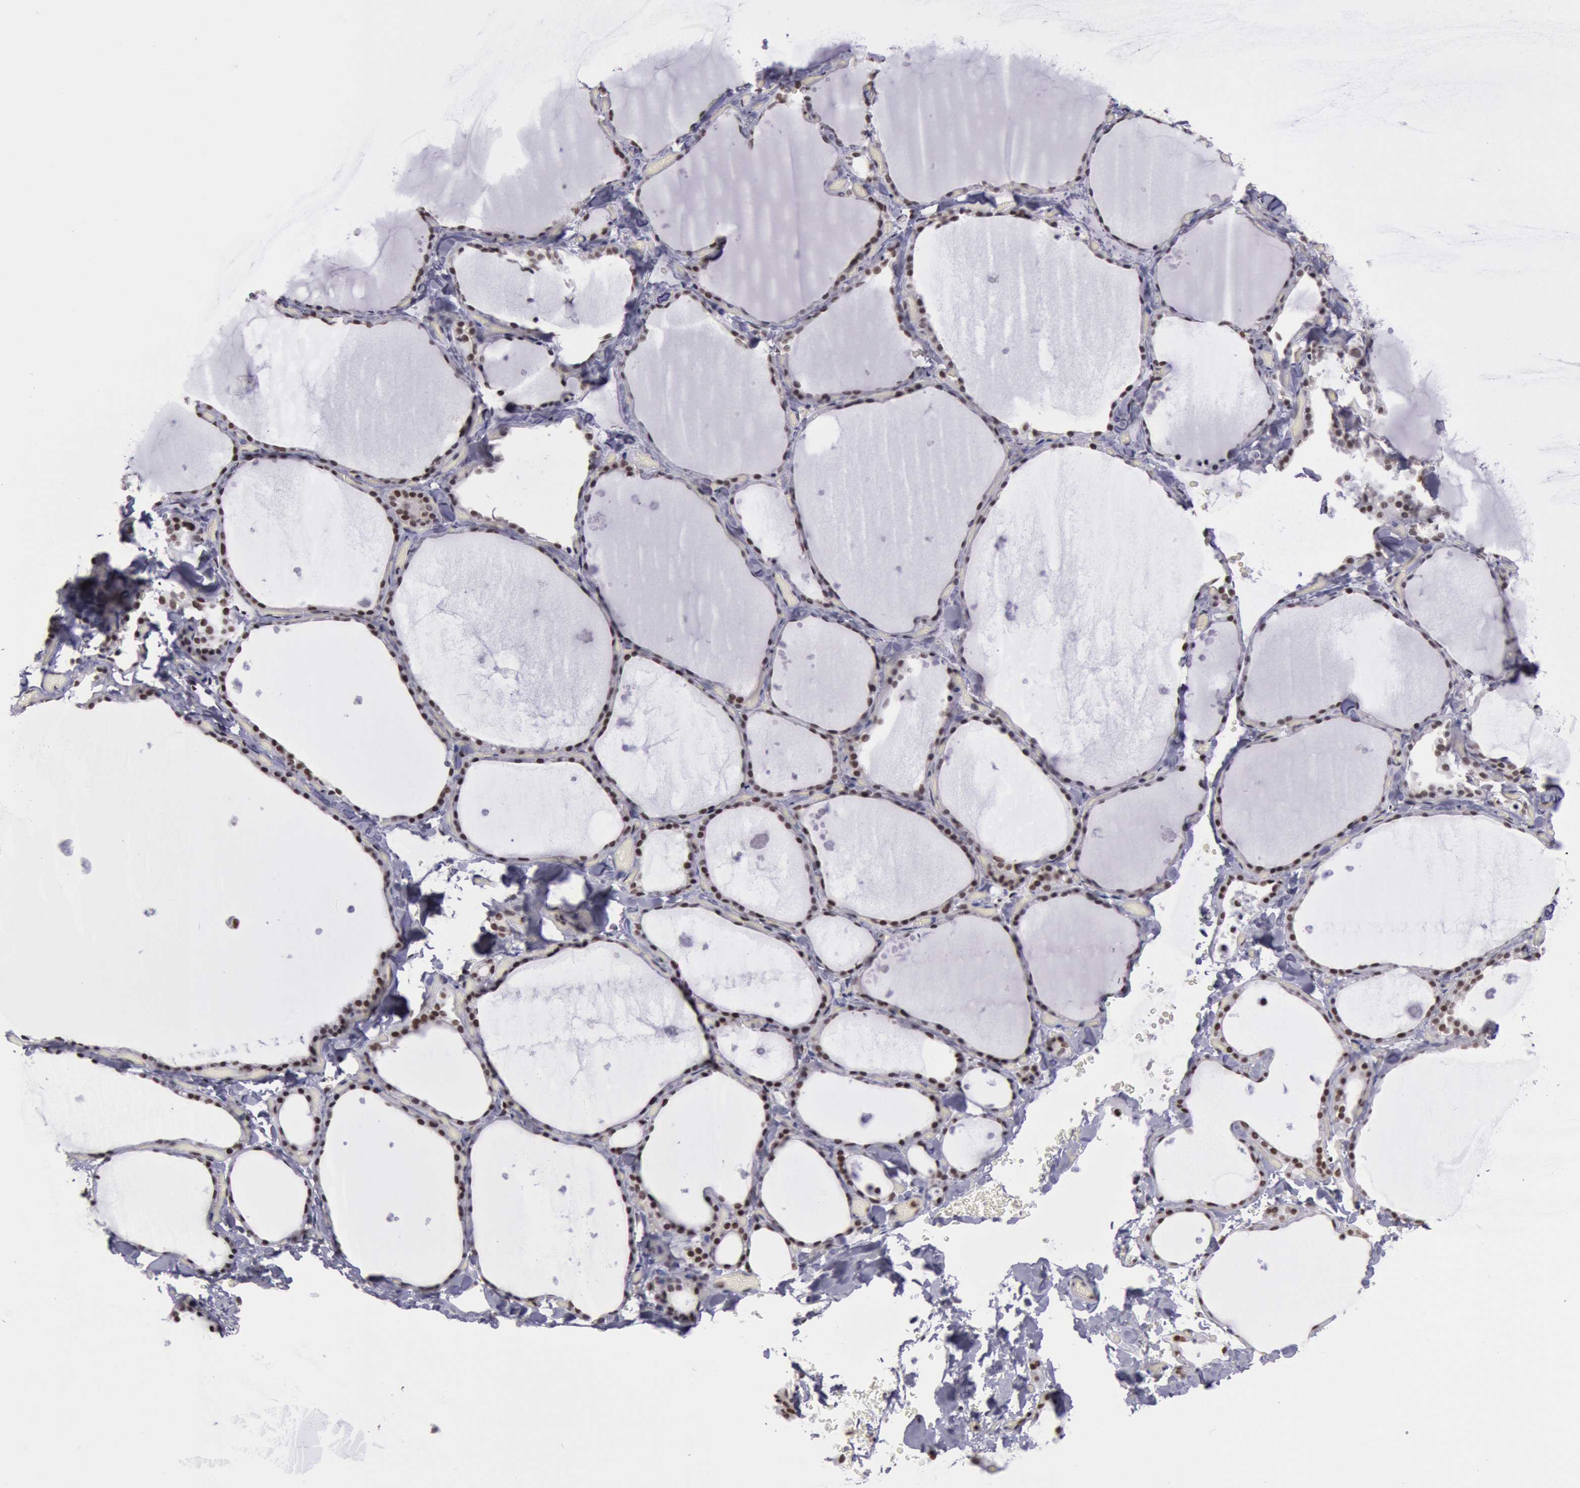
{"staining": {"intensity": "strong", "quantity": ">75%", "location": "nuclear"}, "tissue": "thyroid gland", "cell_type": "Glandular cells", "image_type": "normal", "snomed": [{"axis": "morphology", "description": "Normal tissue, NOS"}, {"axis": "topography", "description": "Thyroid gland"}], "caption": "Approximately >75% of glandular cells in unremarkable human thyroid gland display strong nuclear protein positivity as visualized by brown immunohistochemical staining.", "gene": "NKAP", "patient": {"sex": "male", "age": 34}}